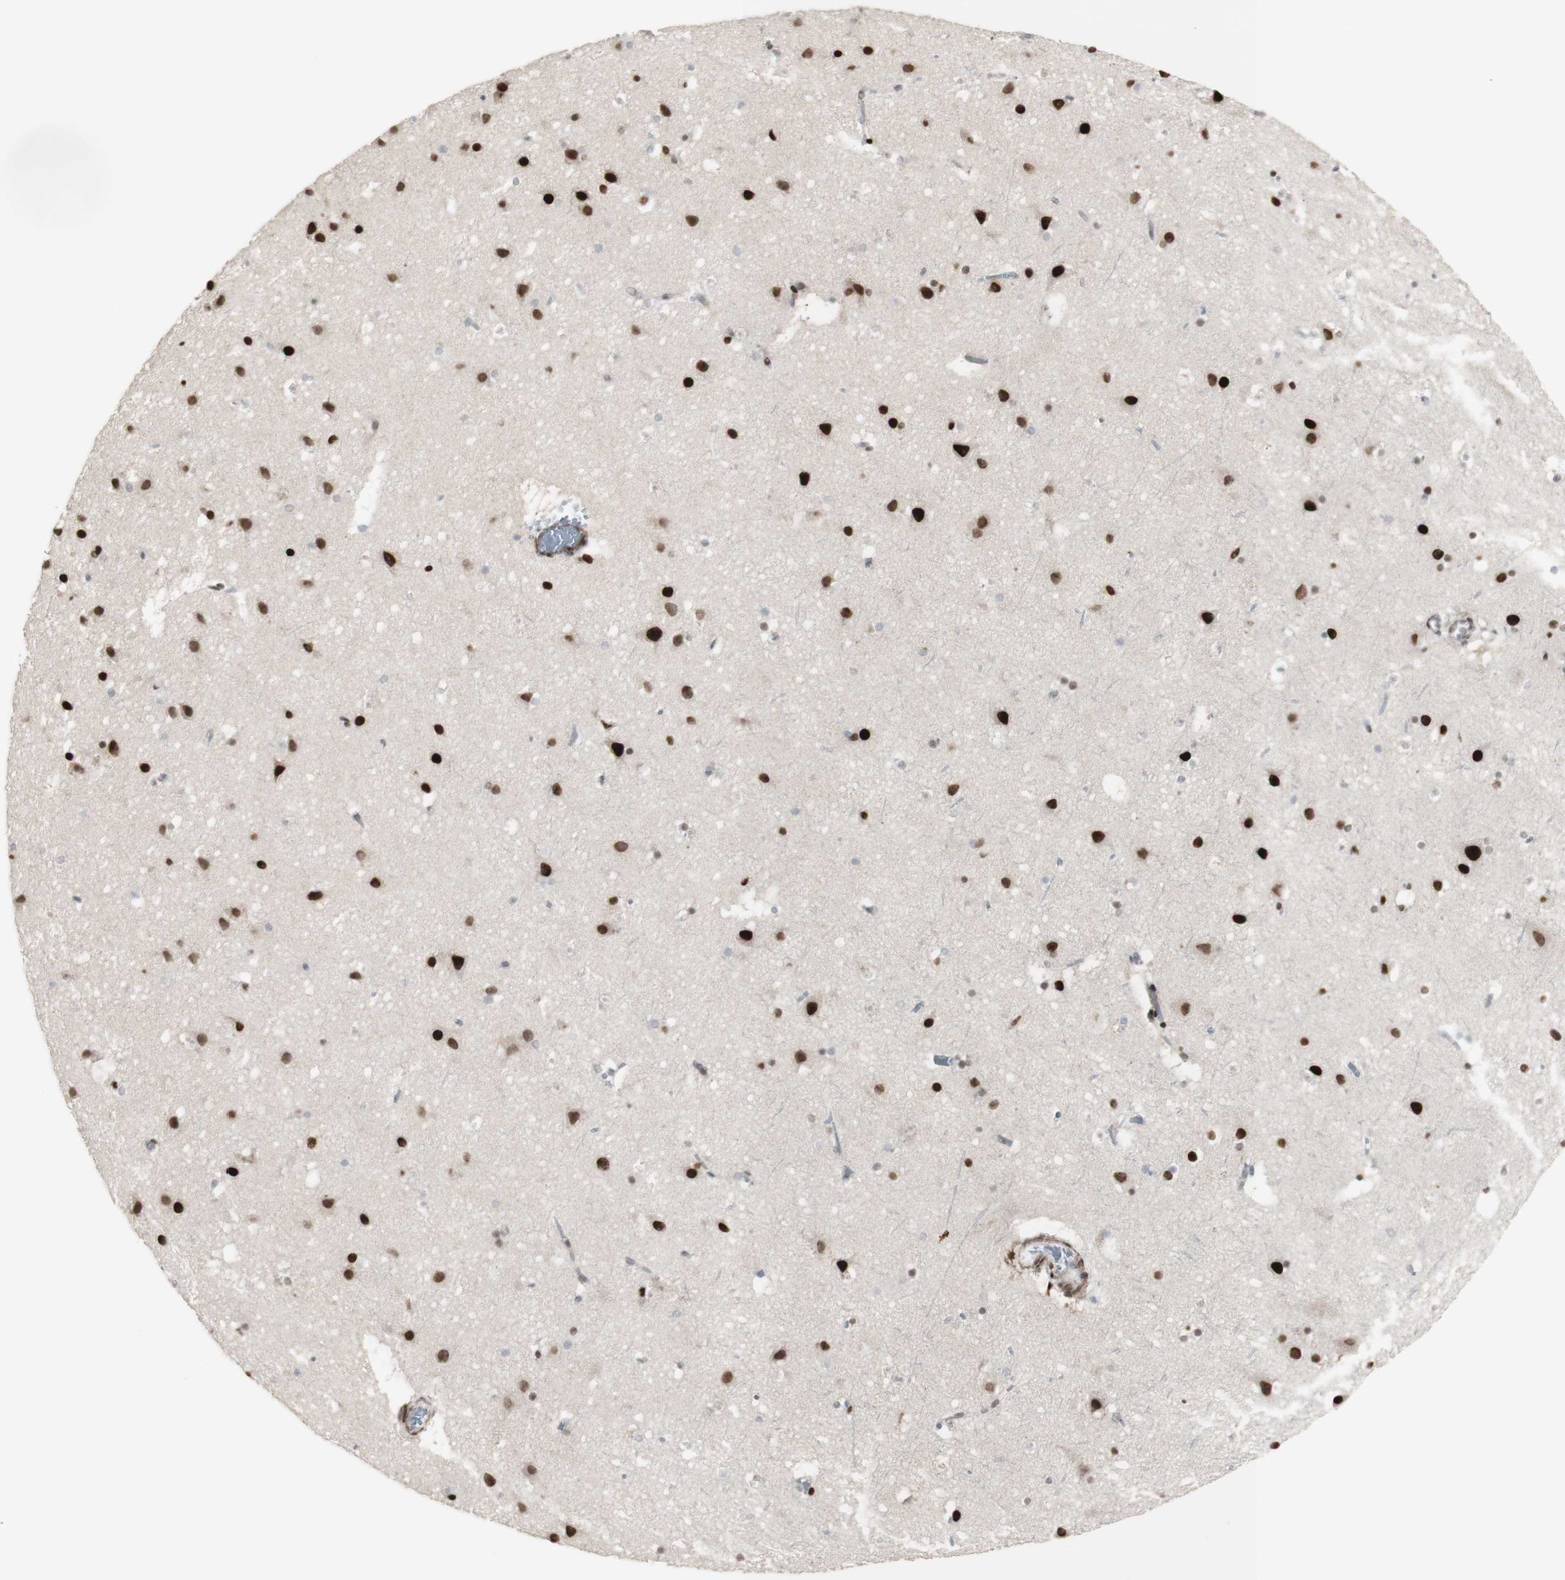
{"staining": {"intensity": "moderate", "quantity": "25%-75%", "location": "cytoplasmic/membranous"}, "tissue": "cerebral cortex", "cell_type": "Endothelial cells", "image_type": "normal", "snomed": [{"axis": "morphology", "description": "Normal tissue, NOS"}, {"axis": "topography", "description": "Cerebral cortex"}], "caption": "Moderate cytoplasmic/membranous staining for a protein is identified in approximately 25%-75% of endothelial cells of benign cerebral cortex using immunohistochemistry (IHC).", "gene": "C1orf116", "patient": {"sex": "male", "age": 45}}